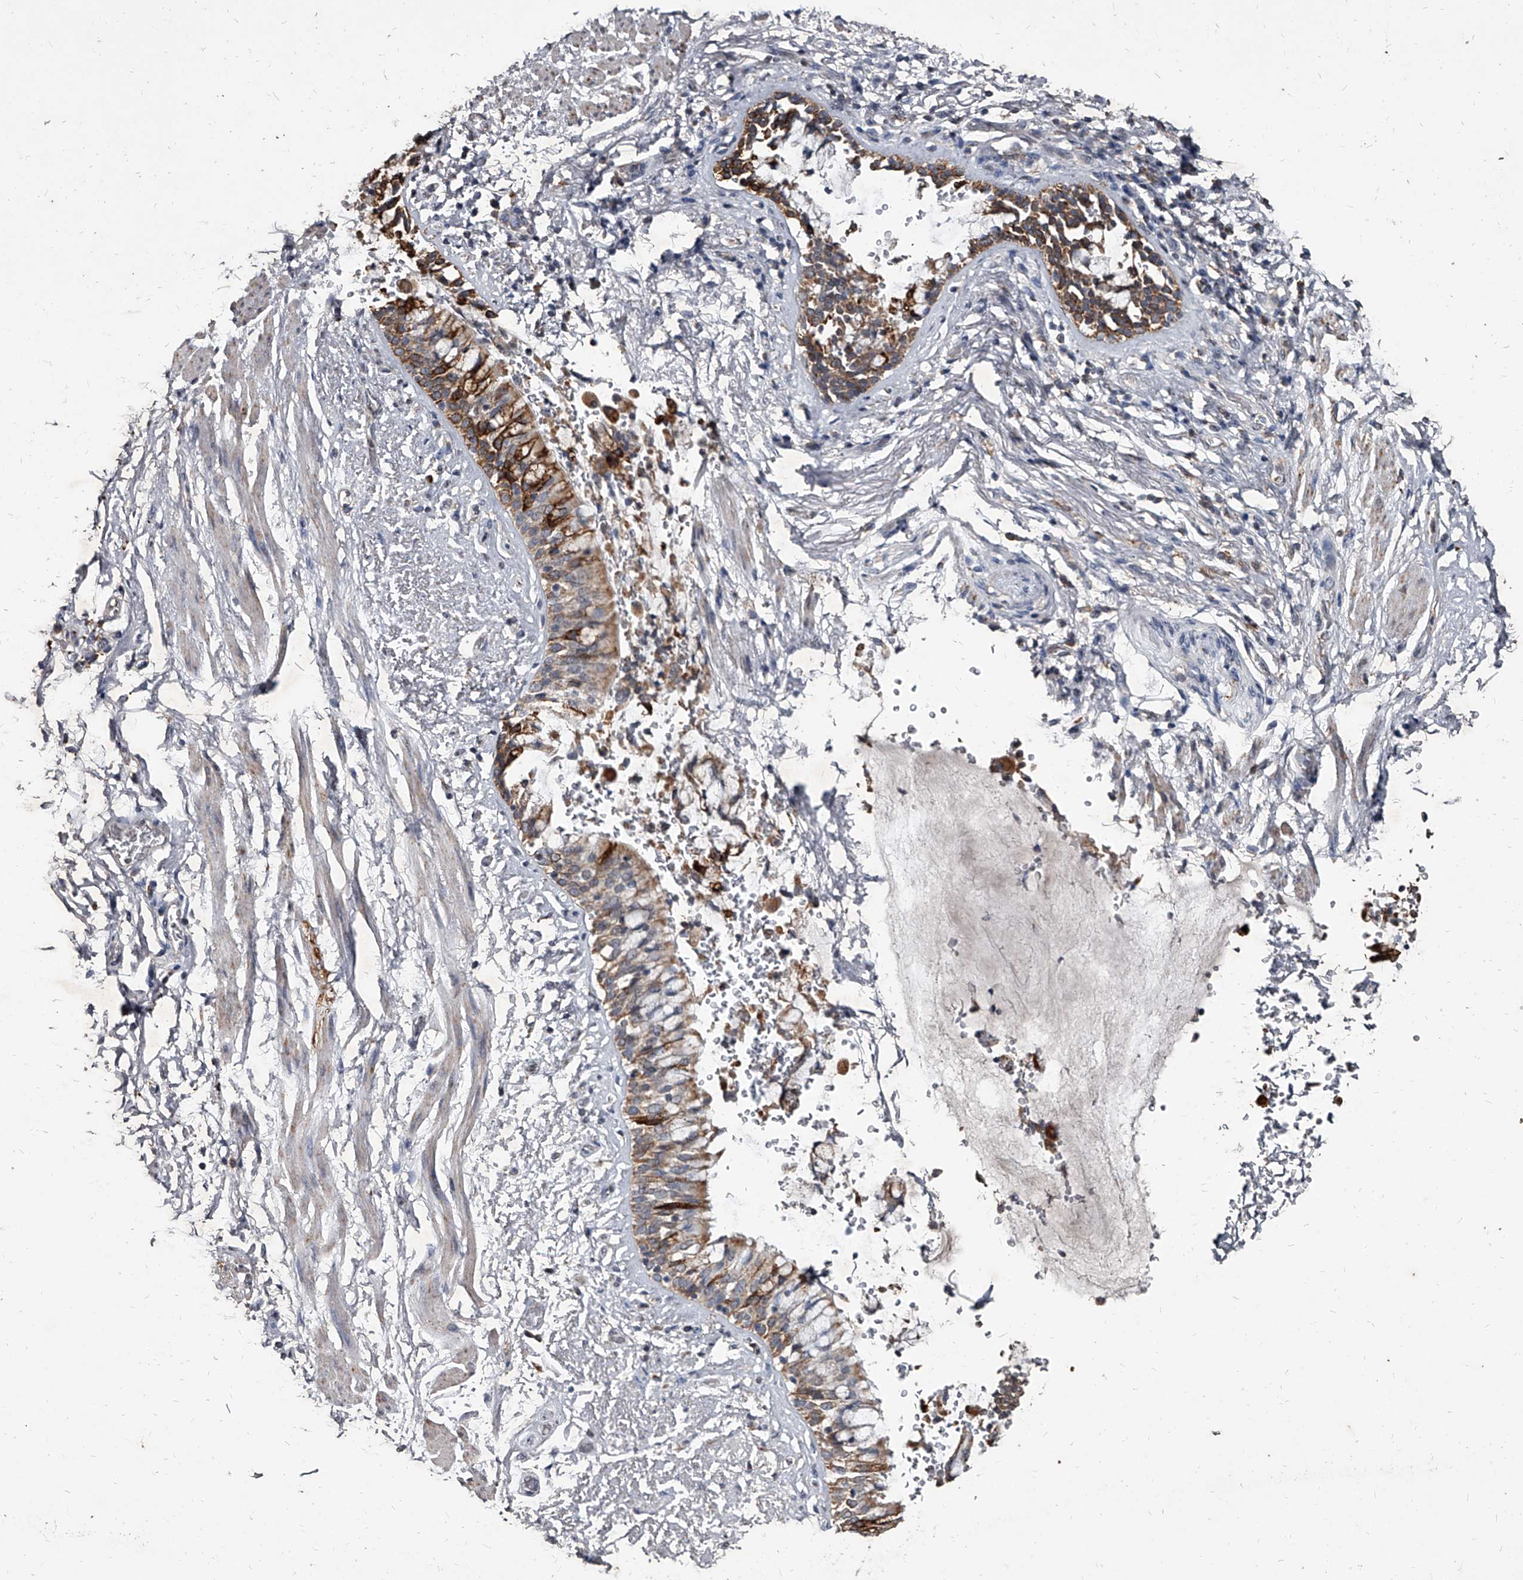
{"staining": {"intensity": "moderate", "quantity": ">75%", "location": "cytoplasmic/membranous"}, "tissue": "bronchus", "cell_type": "Respiratory epithelial cells", "image_type": "normal", "snomed": [{"axis": "morphology", "description": "Normal tissue, NOS"}, {"axis": "morphology", "description": "Inflammation, NOS"}, {"axis": "topography", "description": "Cartilage tissue"}, {"axis": "topography", "description": "Bronchus"}, {"axis": "topography", "description": "Lung"}], "caption": "Protein expression analysis of normal human bronchus reveals moderate cytoplasmic/membranous positivity in about >75% of respiratory epithelial cells. The staining was performed using DAB, with brown indicating positive protein expression. Nuclei are stained blue with hematoxylin.", "gene": "GPR183", "patient": {"sex": "female", "age": 64}}